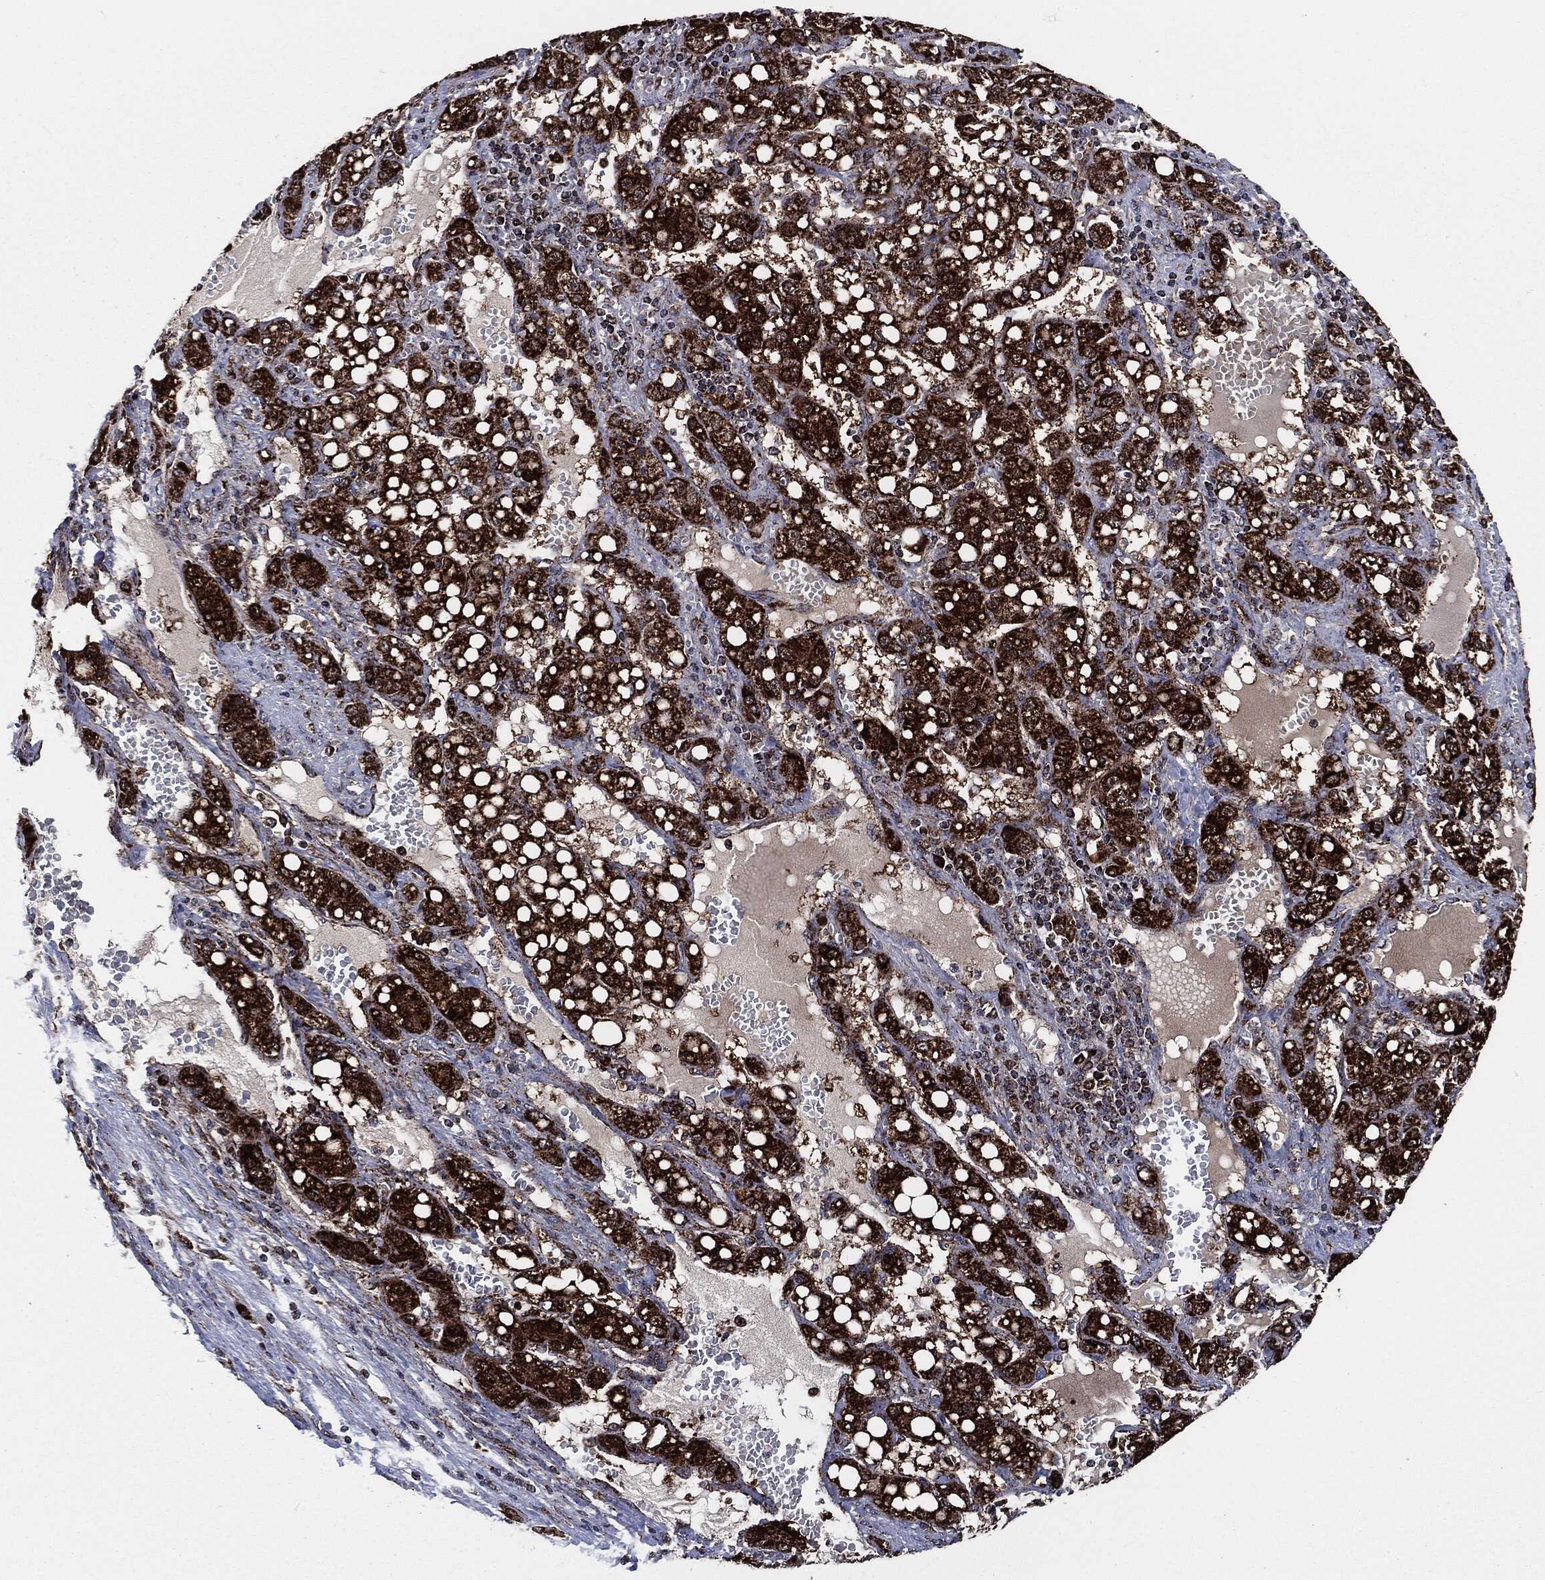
{"staining": {"intensity": "strong", "quantity": ">75%", "location": "cytoplasmic/membranous"}, "tissue": "liver cancer", "cell_type": "Tumor cells", "image_type": "cancer", "snomed": [{"axis": "morphology", "description": "Carcinoma, Hepatocellular, NOS"}, {"axis": "topography", "description": "Liver"}], "caption": "A high amount of strong cytoplasmic/membranous staining is present in about >75% of tumor cells in liver cancer (hepatocellular carcinoma) tissue.", "gene": "FH", "patient": {"sex": "female", "age": 65}}